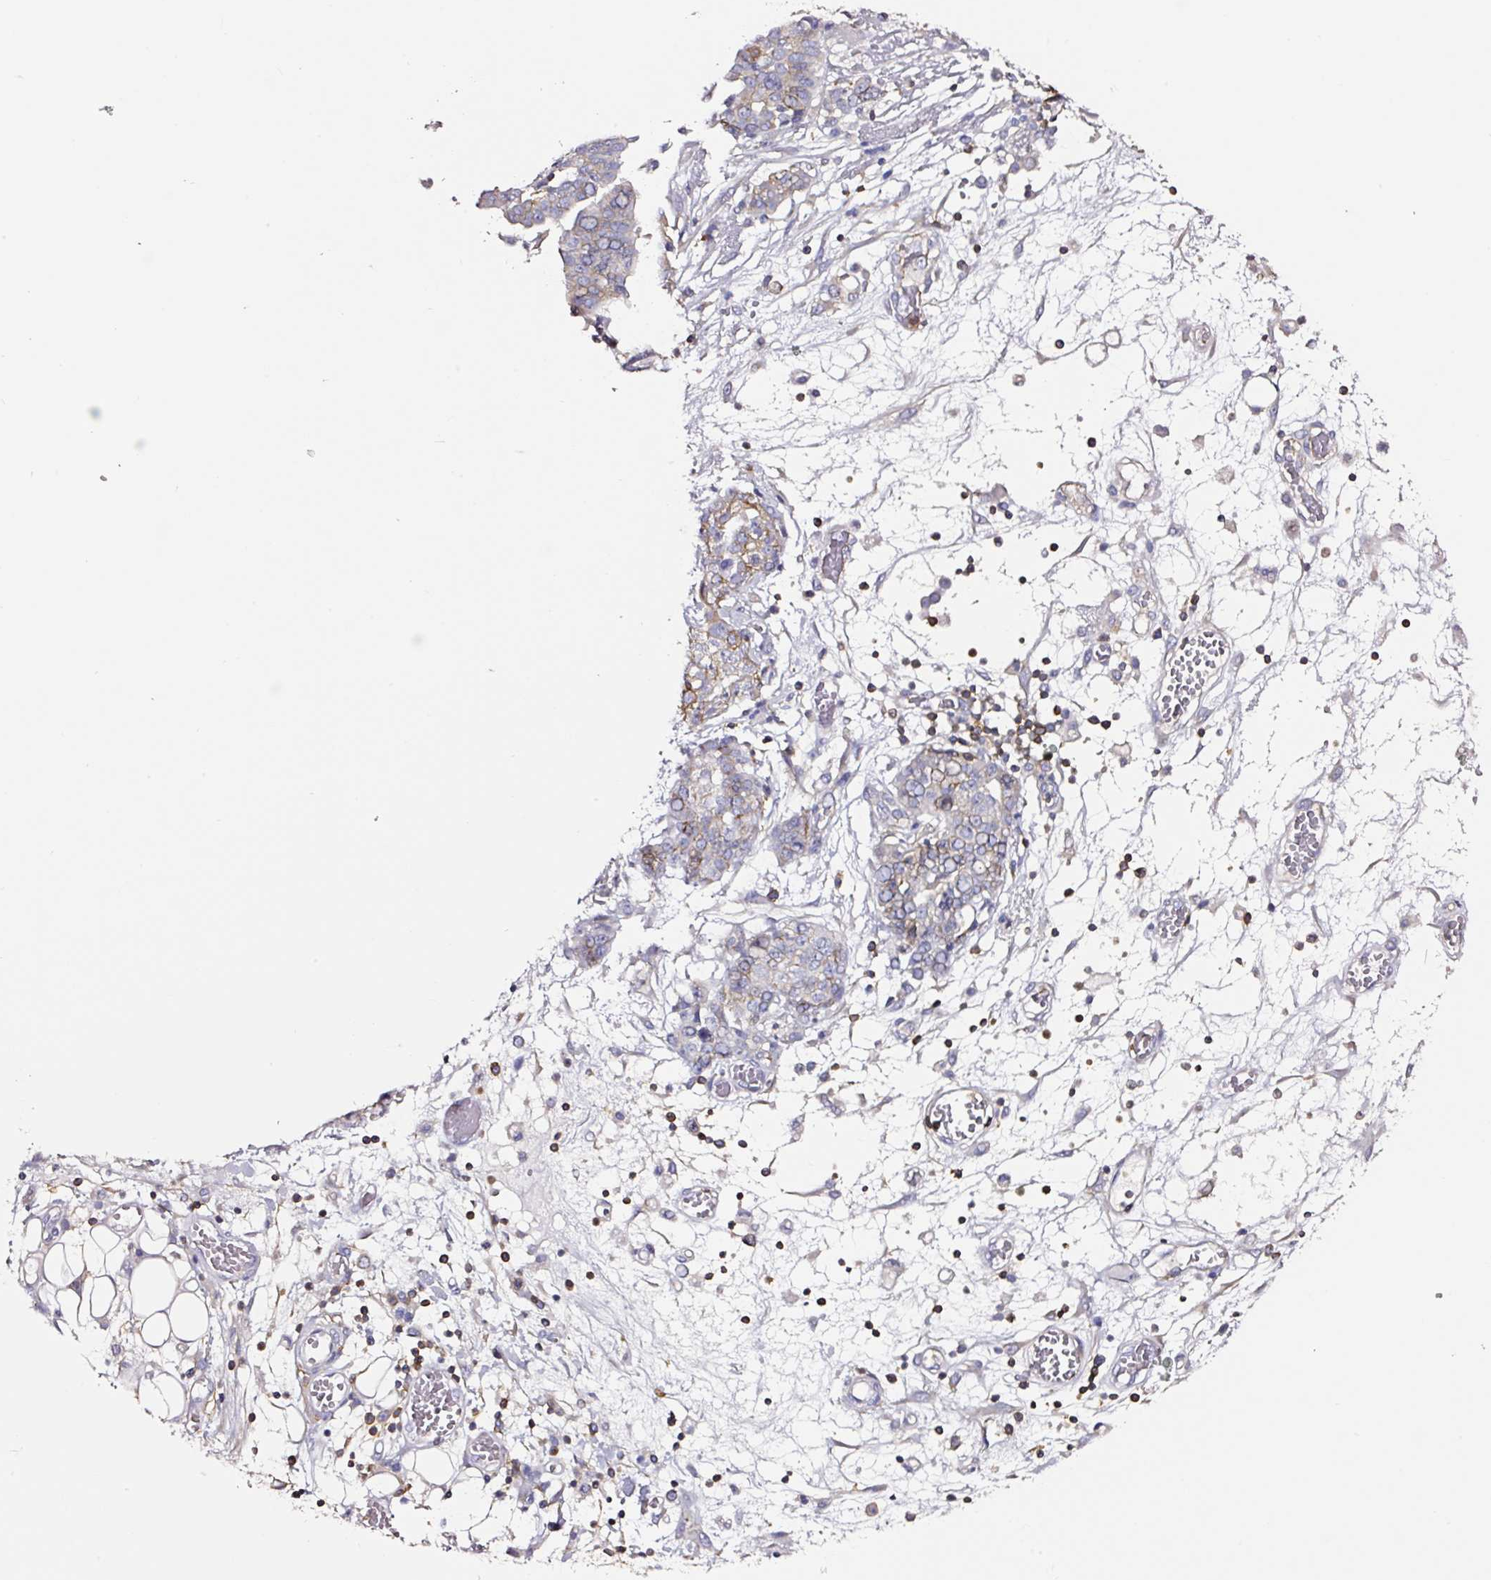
{"staining": {"intensity": "moderate", "quantity": "25%-75%", "location": "cytoplasmic/membranous"}, "tissue": "ovarian cancer", "cell_type": "Tumor cells", "image_type": "cancer", "snomed": [{"axis": "morphology", "description": "Cystadenocarcinoma, serous, NOS"}, {"axis": "topography", "description": "Soft tissue"}, {"axis": "topography", "description": "Ovary"}], "caption": "IHC micrograph of neoplastic tissue: ovarian cancer stained using IHC displays medium levels of moderate protein expression localized specifically in the cytoplasmic/membranous of tumor cells, appearing as a cytoplasmic/membranous brown color.", "gene": "ADD3", "patient": {"sex": "female", "age": 57}}